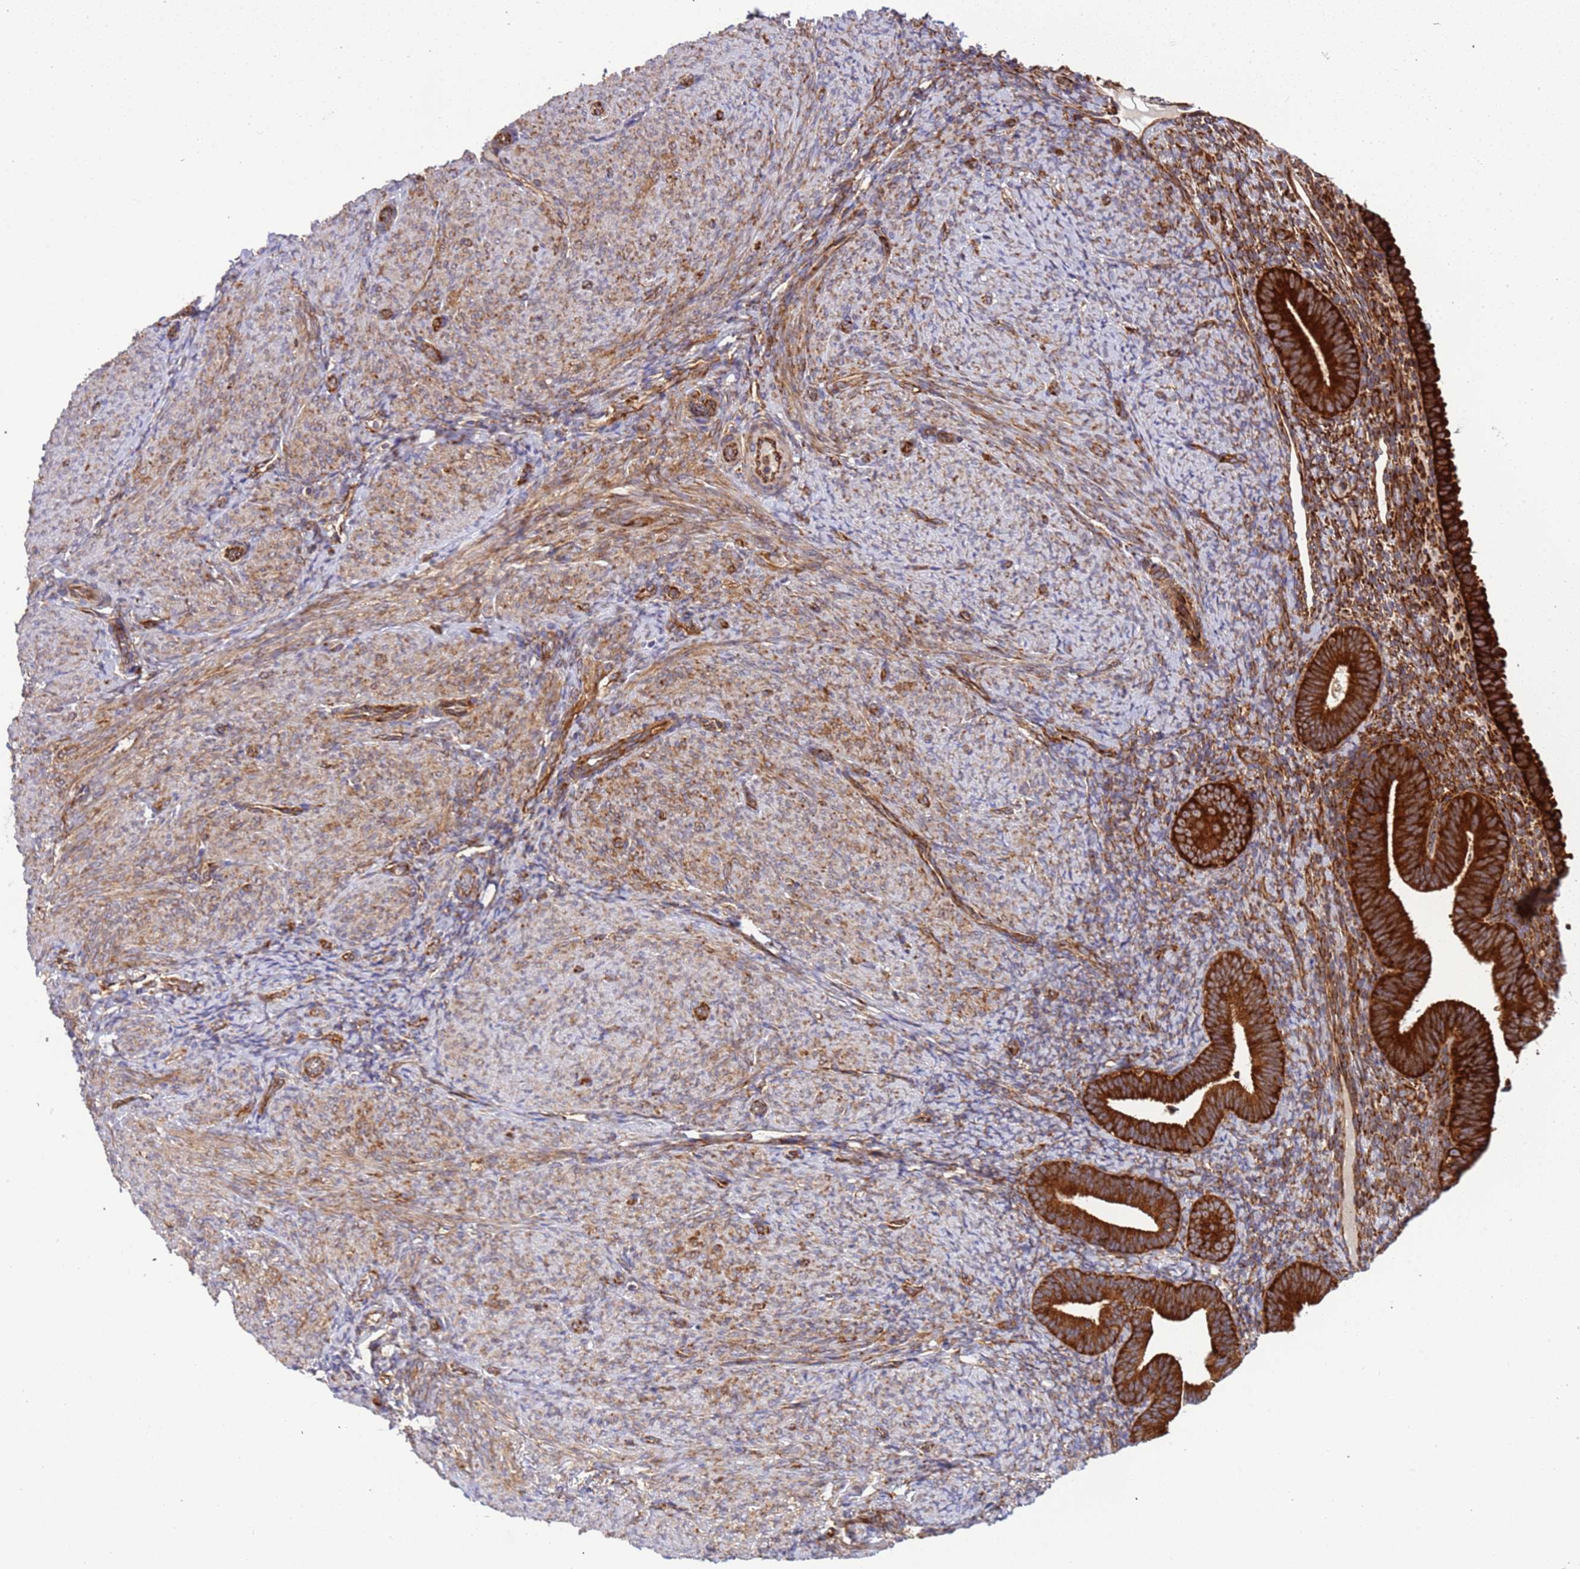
{"staining": {"intensity": "strong", "quantity": "25%-75%", "location": "cytoplasmic/membranous"}, "tissue": "endometrium", "cell_type": "Cells in endometrial stroma", "image_type": "normal", "snomed": [{"axis": "morphology", "description": "Normal tissue, NOS"}, {"axis": "topography", "description": "Endometrium"}], "caption": "A histopathology image of human endometrium stained for a protein displays strong cytoplasmic/membranous brown staining in cells in endometrial stroma.", "gene": "RPL36", "patient": {"sex": "female", "age": 65}}